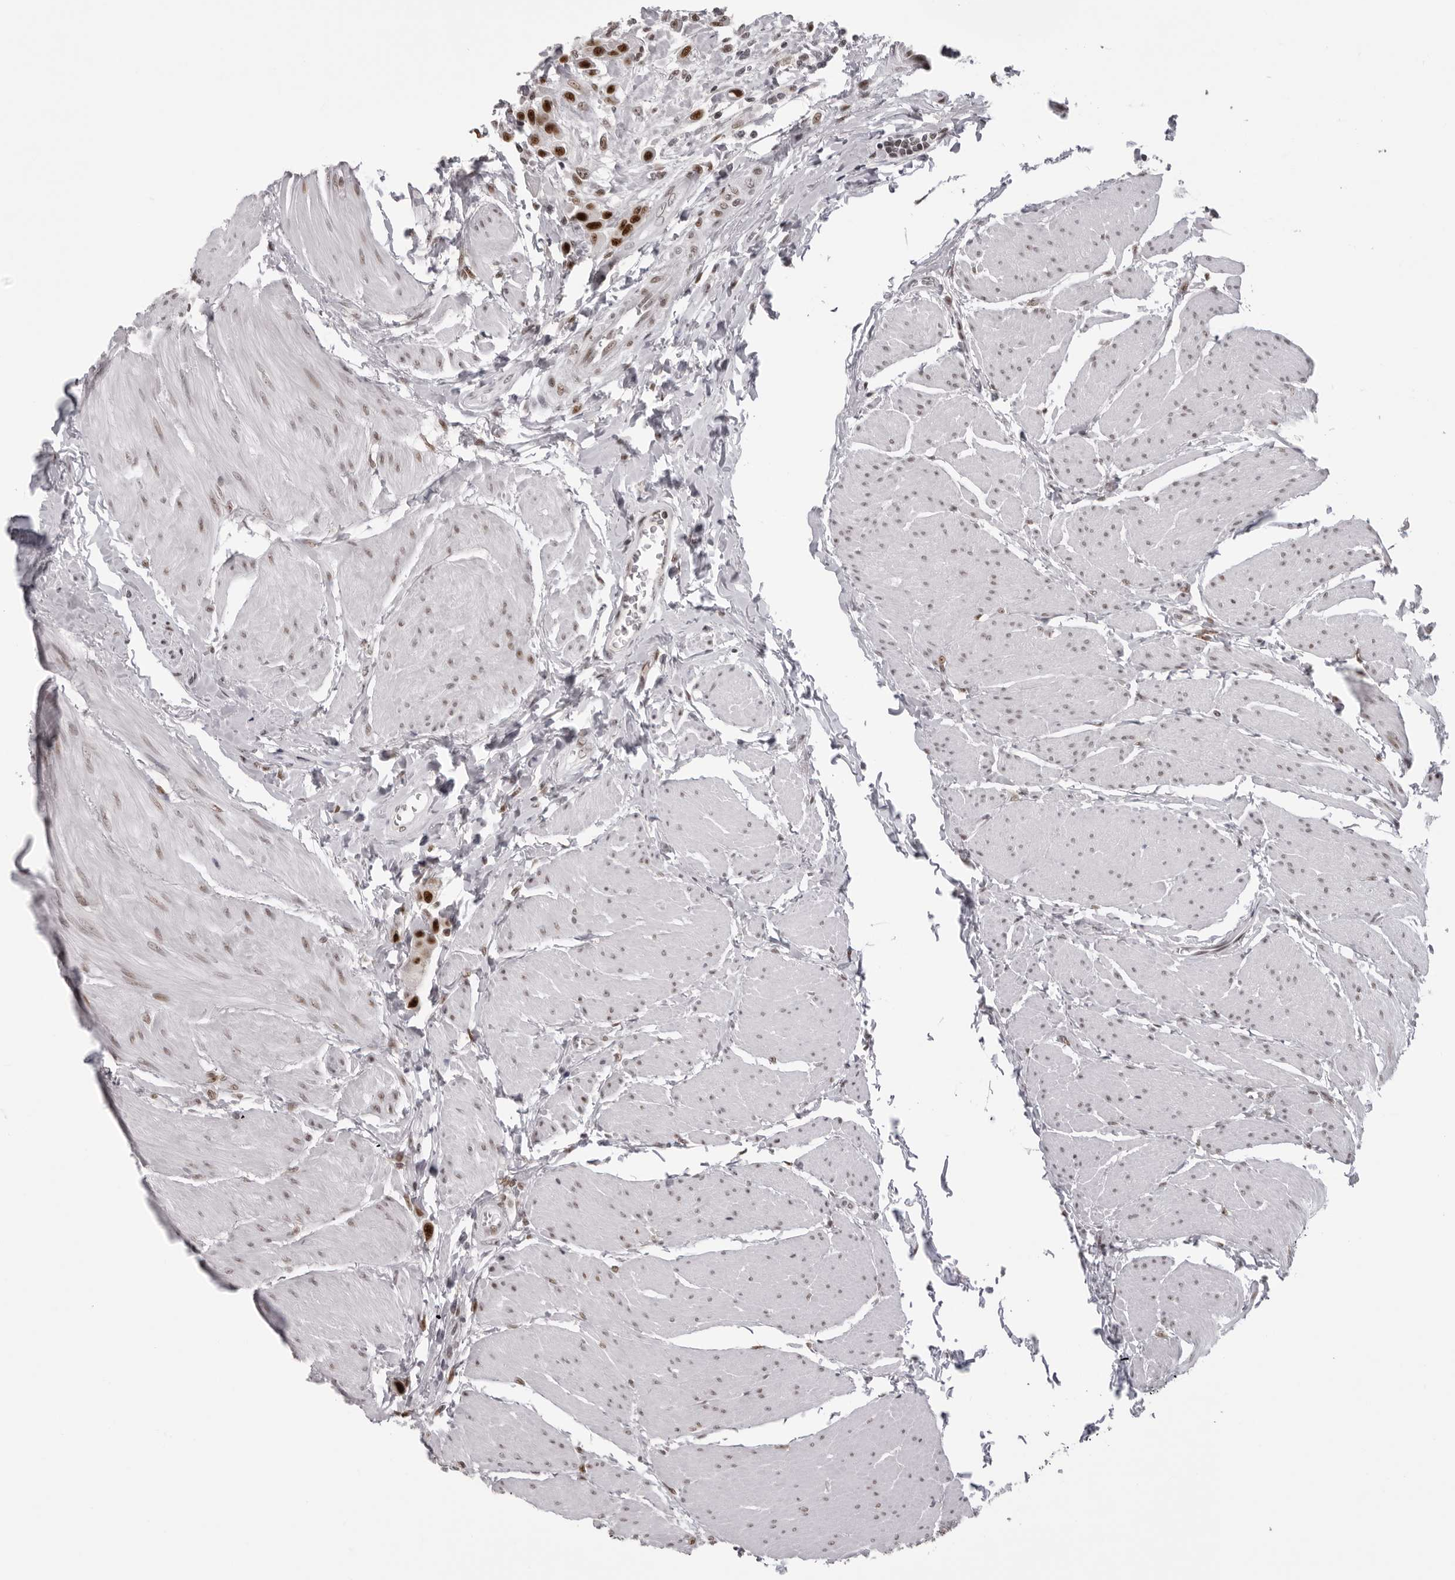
{"staining": {"intensity": "strong", "quantity": ">75%", "location": "nuclear"}, "tissue": "urothelial cancer", "cell_type": "Tumor cells", "image_type": "cancer", "snomed": [{"axis": "morphology", "description": "Urothelial carcinoma, High grade"}, {"axis": "topography", "description": "Urinary bladder"}], "caption": "Immunohistochemical staining of human urothelial cancer demonstrates high levels of strong nuclear protein staining in approximately >75% of tumor cells.", "gene": "HEXIM2", "patient": {"sex": "male", "age": 50}}